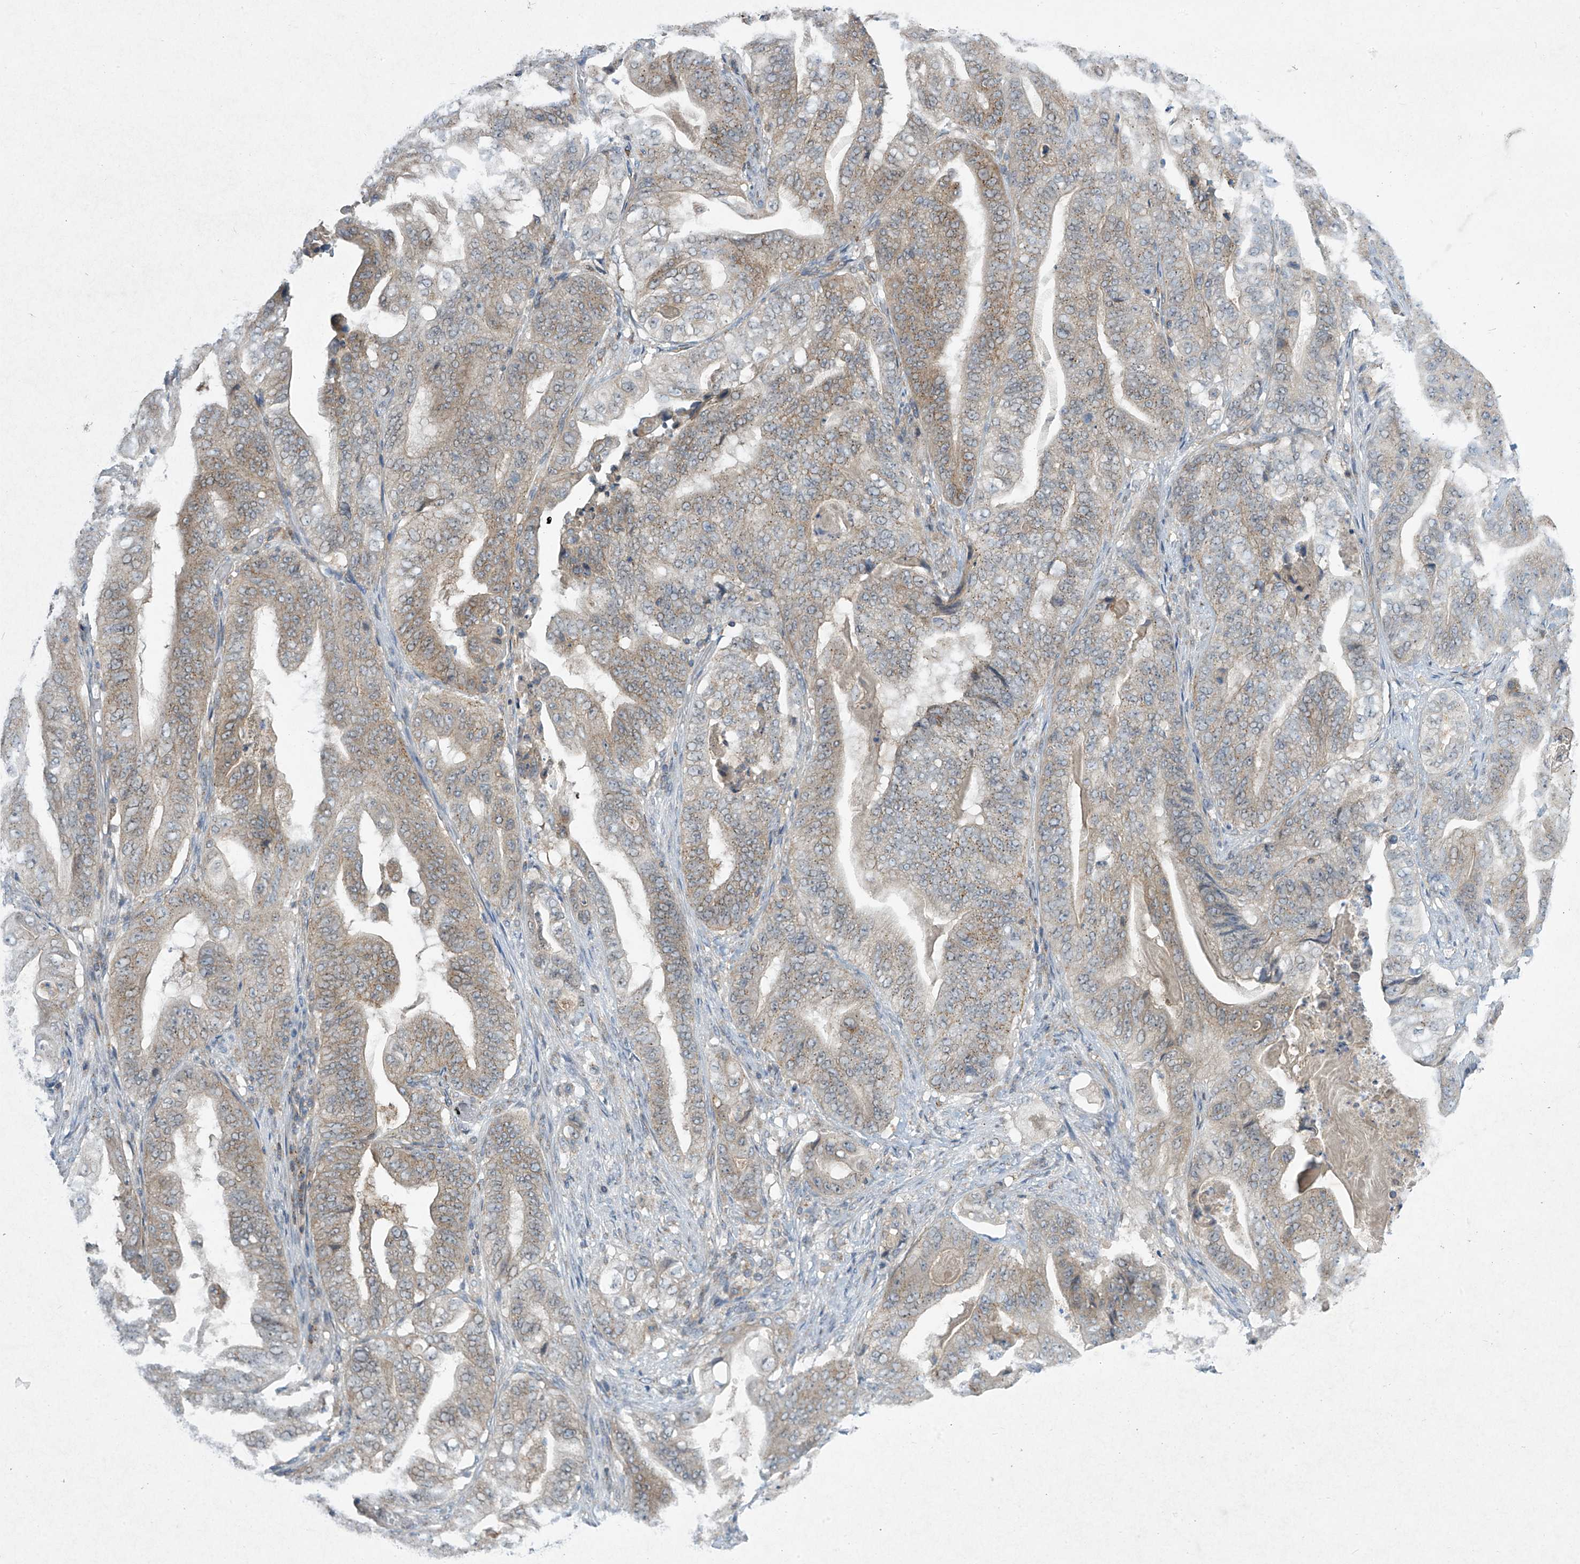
{"staining": {"intensity": "weak", "quantity": "25%-75%", "location": "cytoplasmic/membranous"}, "tissue": "stomach cancer", "cell_type": "Tumor cells", "image_type": "cancer", "snomed": [{"axis": "morphology", "description": "Adenocarcinoma, NOS"}, {"axis": "topography", "description": "Stomach"}], "caption": "This image exhibits stomach cancer stained with IHC to label a protein in brown. The cytoplasmic/membranous of tumor cells show weak positivity for the protein. Nuclei are counter-stained blue.", "gene": "PARVG", "patient": {"sex": "female", "age": 73}}